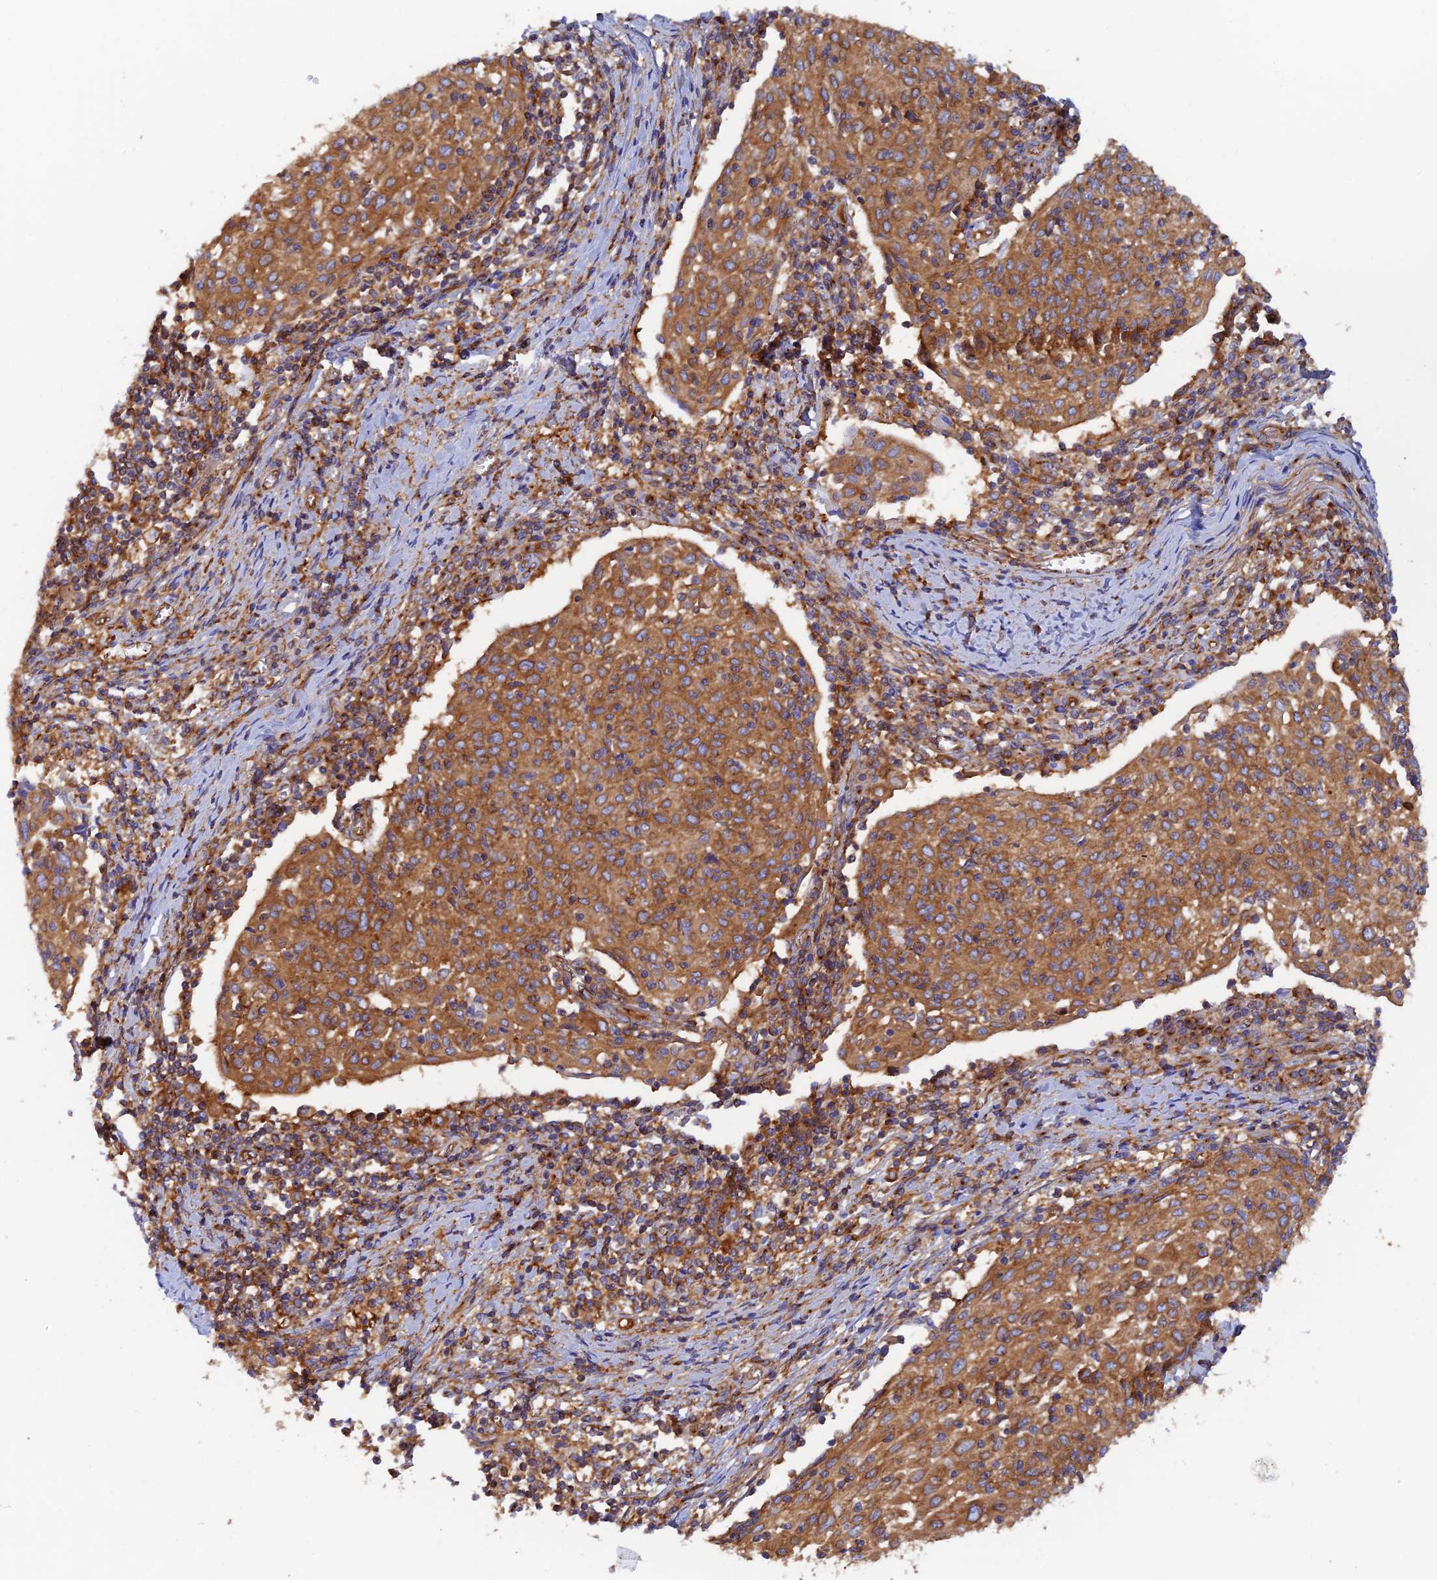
{"staining": {"intensity": "moderate", "quantity": ">75%", "location": "cytoplasmic/membranous"}, "tissue": "cervical cancer", "cell_type": "Tumor cells", "image_type": "cancer", "snomed": [{"axis": "morphology", "description": "Squamous cell carcinoma, NOS"}, {"axis": "topography", "description": "Cervix"}], "caption": "The immunohistochemical stain labels moderate cytoplasmic/membranous positivity in tumor cells of cervical cancer (squamous cell carcinoma) tissue.", "gene": "DCTN2", "patient": {"sex": "female", "age": 52}}